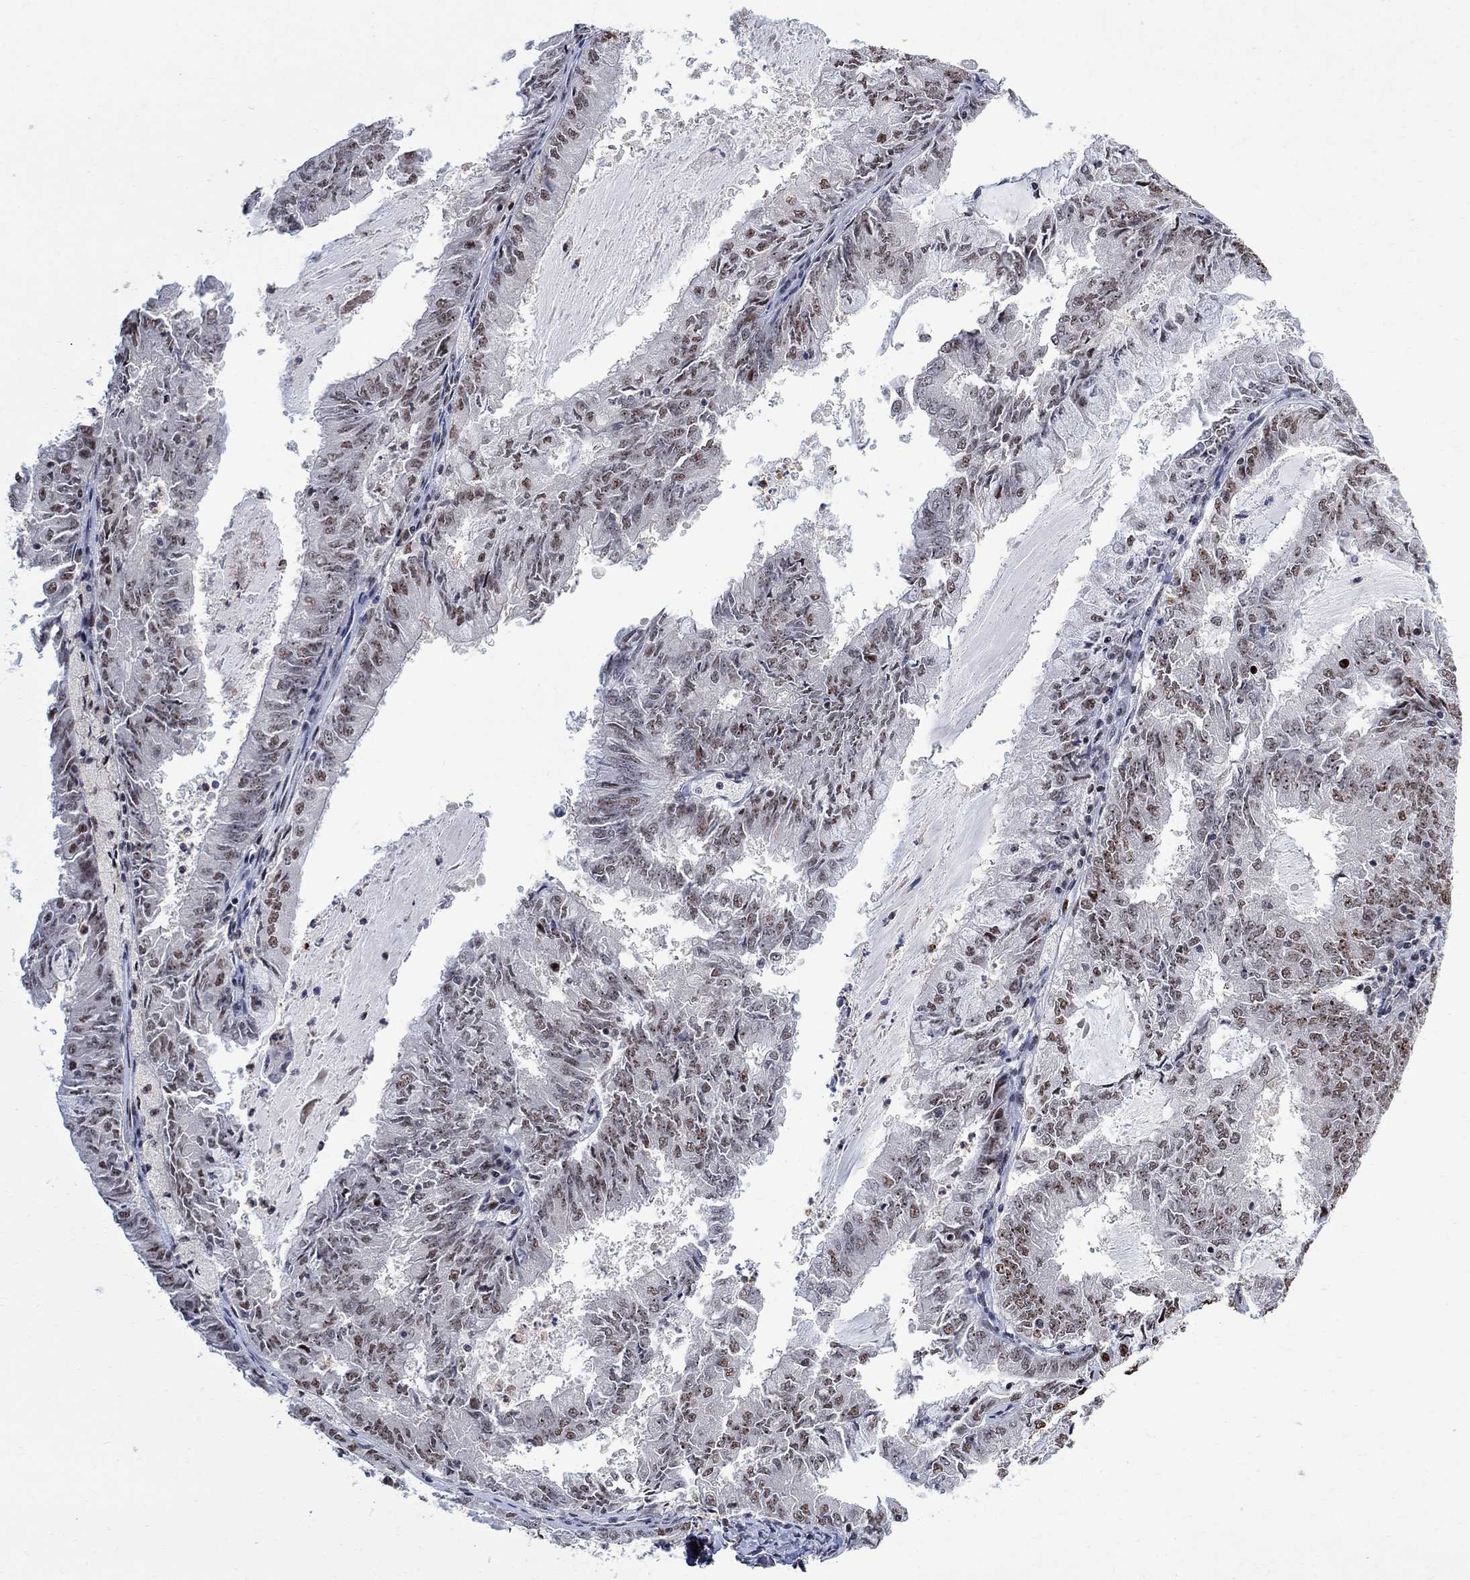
{"staining": {"intensity": "moderate", "quantity": "<25%", "location": "nuclear"}, "tissue": "endometrial cancer", "cell_type": "Tumor cells", "image_type": "cancer", "snomed": [{"axis": "morphology", "description": "Adenocarcinoma, NOS"}, {"axis": "topography", "description": "Endometrium"}], "caption": "Brown immunohistochemical staining in endometrial adenocarcinoma demonstrates moderate nuclear staining in about <25% of tumor cells.", "gene": "E4F1", "patient": {"sex": "female", "age": 57}}